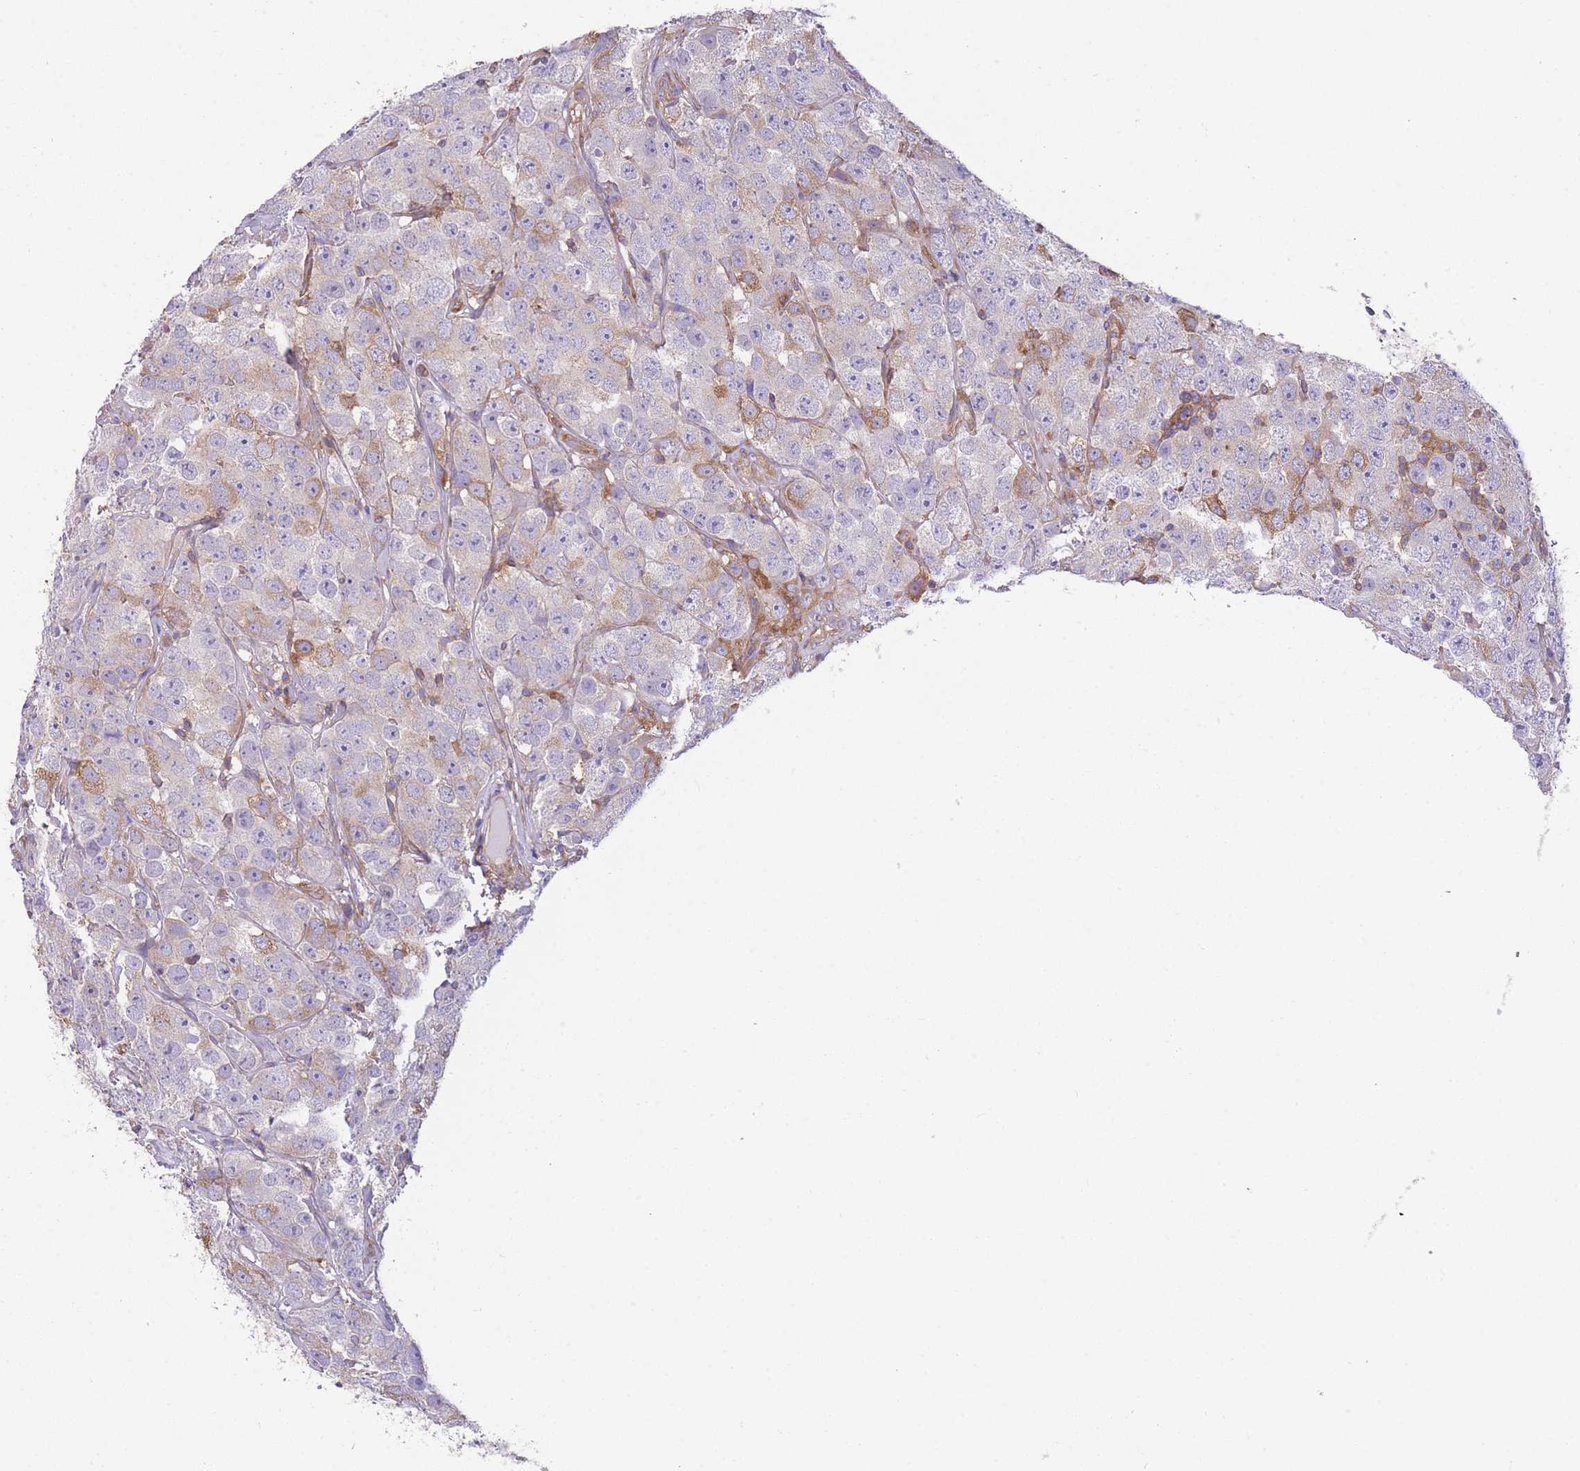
{"staining": {"intensity": "moderate", "quantity": "<25%", "location": "cytoplasmic/membranous"}, "tissue": "testis cancer", "cell_type": "Tumor cells", "image_type": "cancer", "snomed": [{"axis": "morphology", "description": "Seminoma, NOS"}, {"axis": "topography", "description": "Testis"}], "caption": "The immunohistochemical stain shows moderate cytoplasmic/membranous positivity in tumor cells of testis cancer tissue.", "gene": "PRKAR1A", "patient": {"sex": "male", "age": 28}}